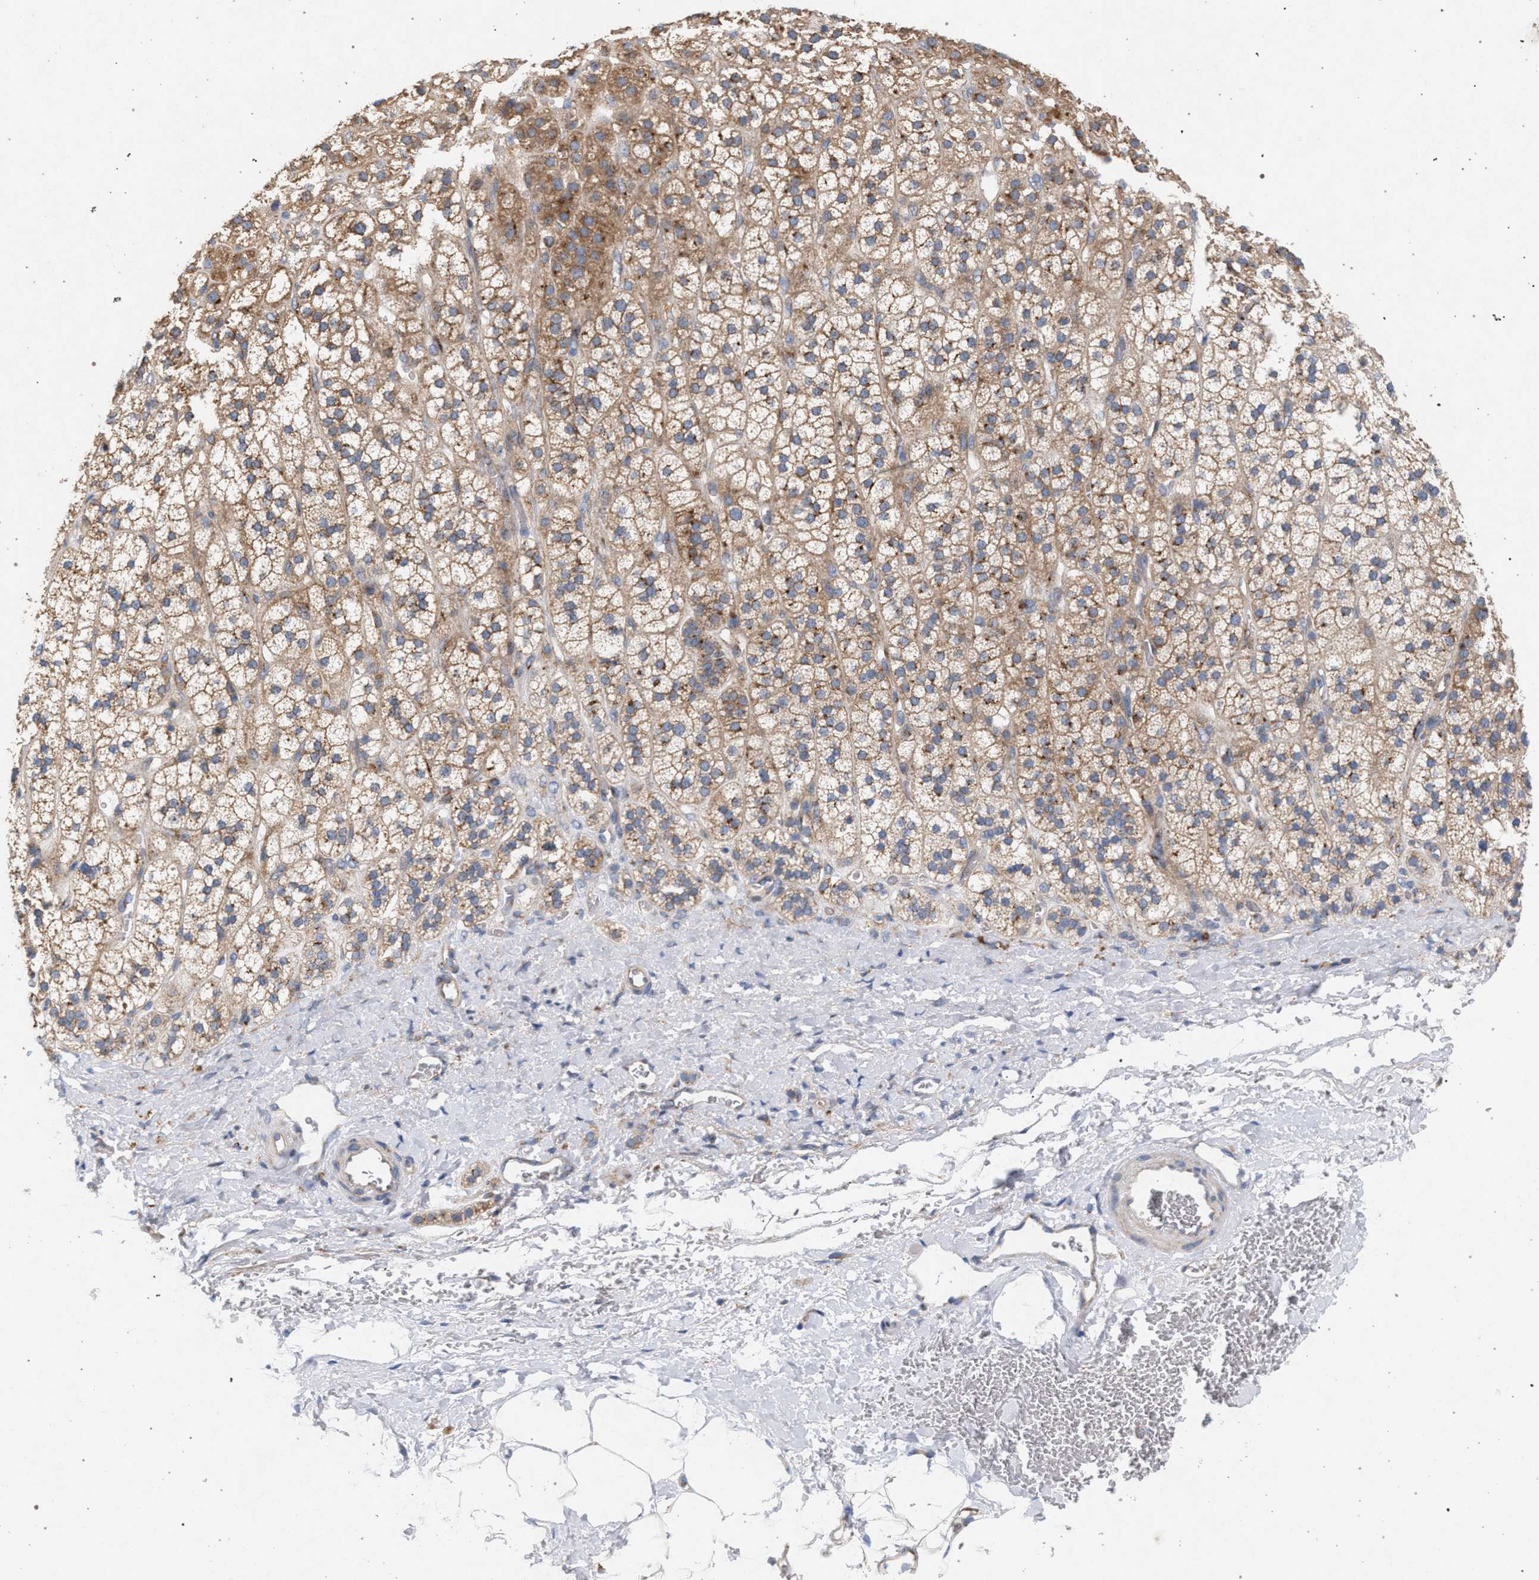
{"staining": {"intensity": "moderate", "quantity": ">75%", "location": "cytoplasmic/membranous"}, "tissue": "adrenal gland", "cell_type": "Glandular cells", "image_type": "normal", "snomed": [{"axis": "morphology", "description": "Normal tissue, NOS"}, {"axis": "topography", "description": "Adrenal gland"}], "caption": "Adrenal gland stained with IHC reveals moderate cytoplasmic/membranous expression in about >75% of glandular cells.", "gene": "MAMDC2", "patient": {"sex": "male", "age": 56}}